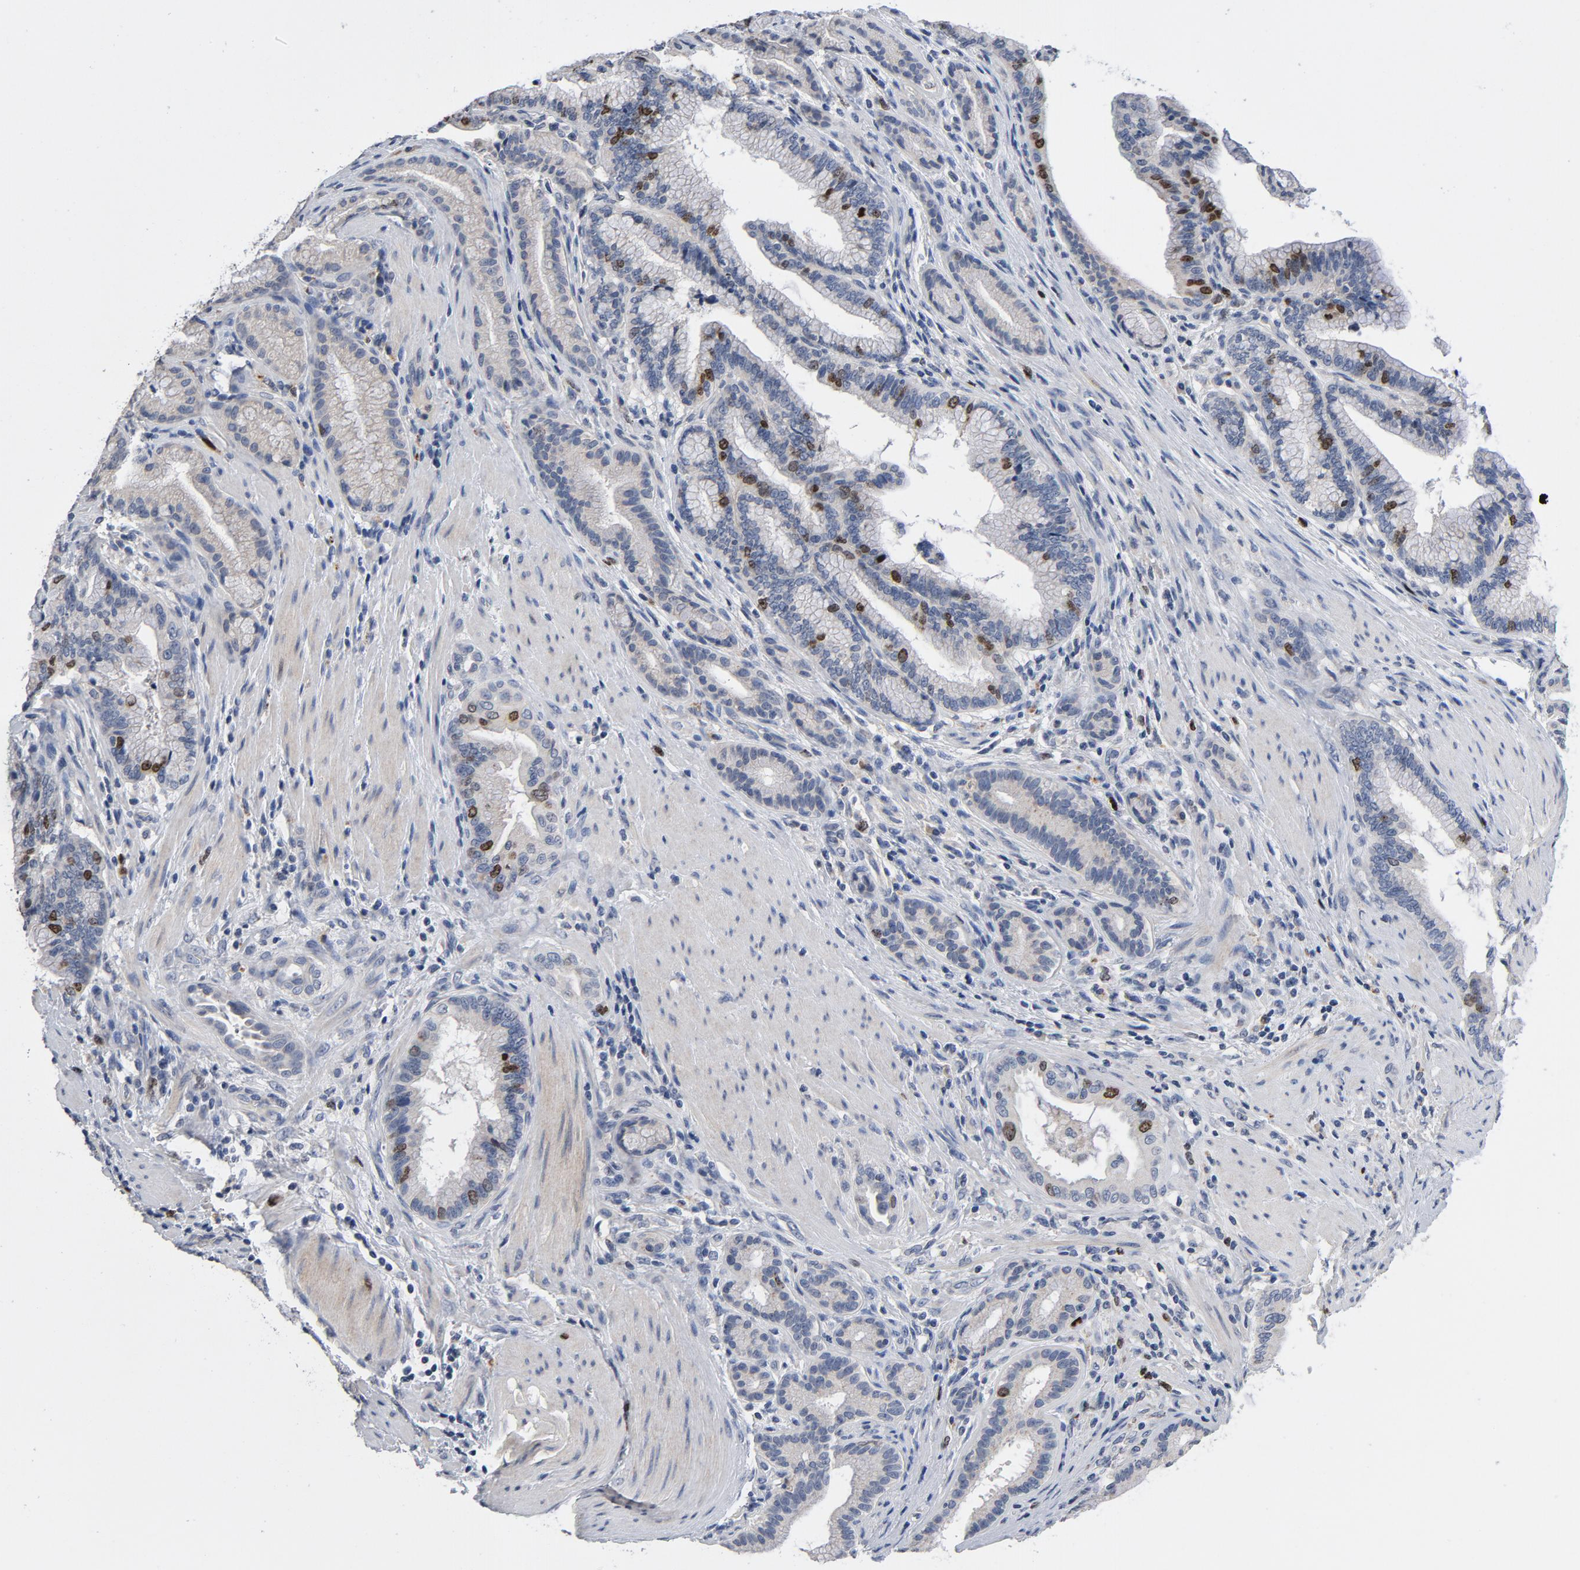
{"staining": {"intensity": "moderate", "quantity": "<25%", "location": "nuclear"}, "tissue": "pancreatic cancer", "cell_type": "Tumor cells", "image_type": "cancer", "snomed": [{"axis": "morphology", "description": "Adenocarcinoma, NOS"}, {"axis": "topography", "description": "Pancreas"}], "caption": "There is low levels of moderate nuclear expression in tumor cells of pancreatic adenocarcinoma, as demonstrated by immunohistochemical staining (brown color).", "gene": "BIRC5", "patient": {"sex": "female", "age": 64}}